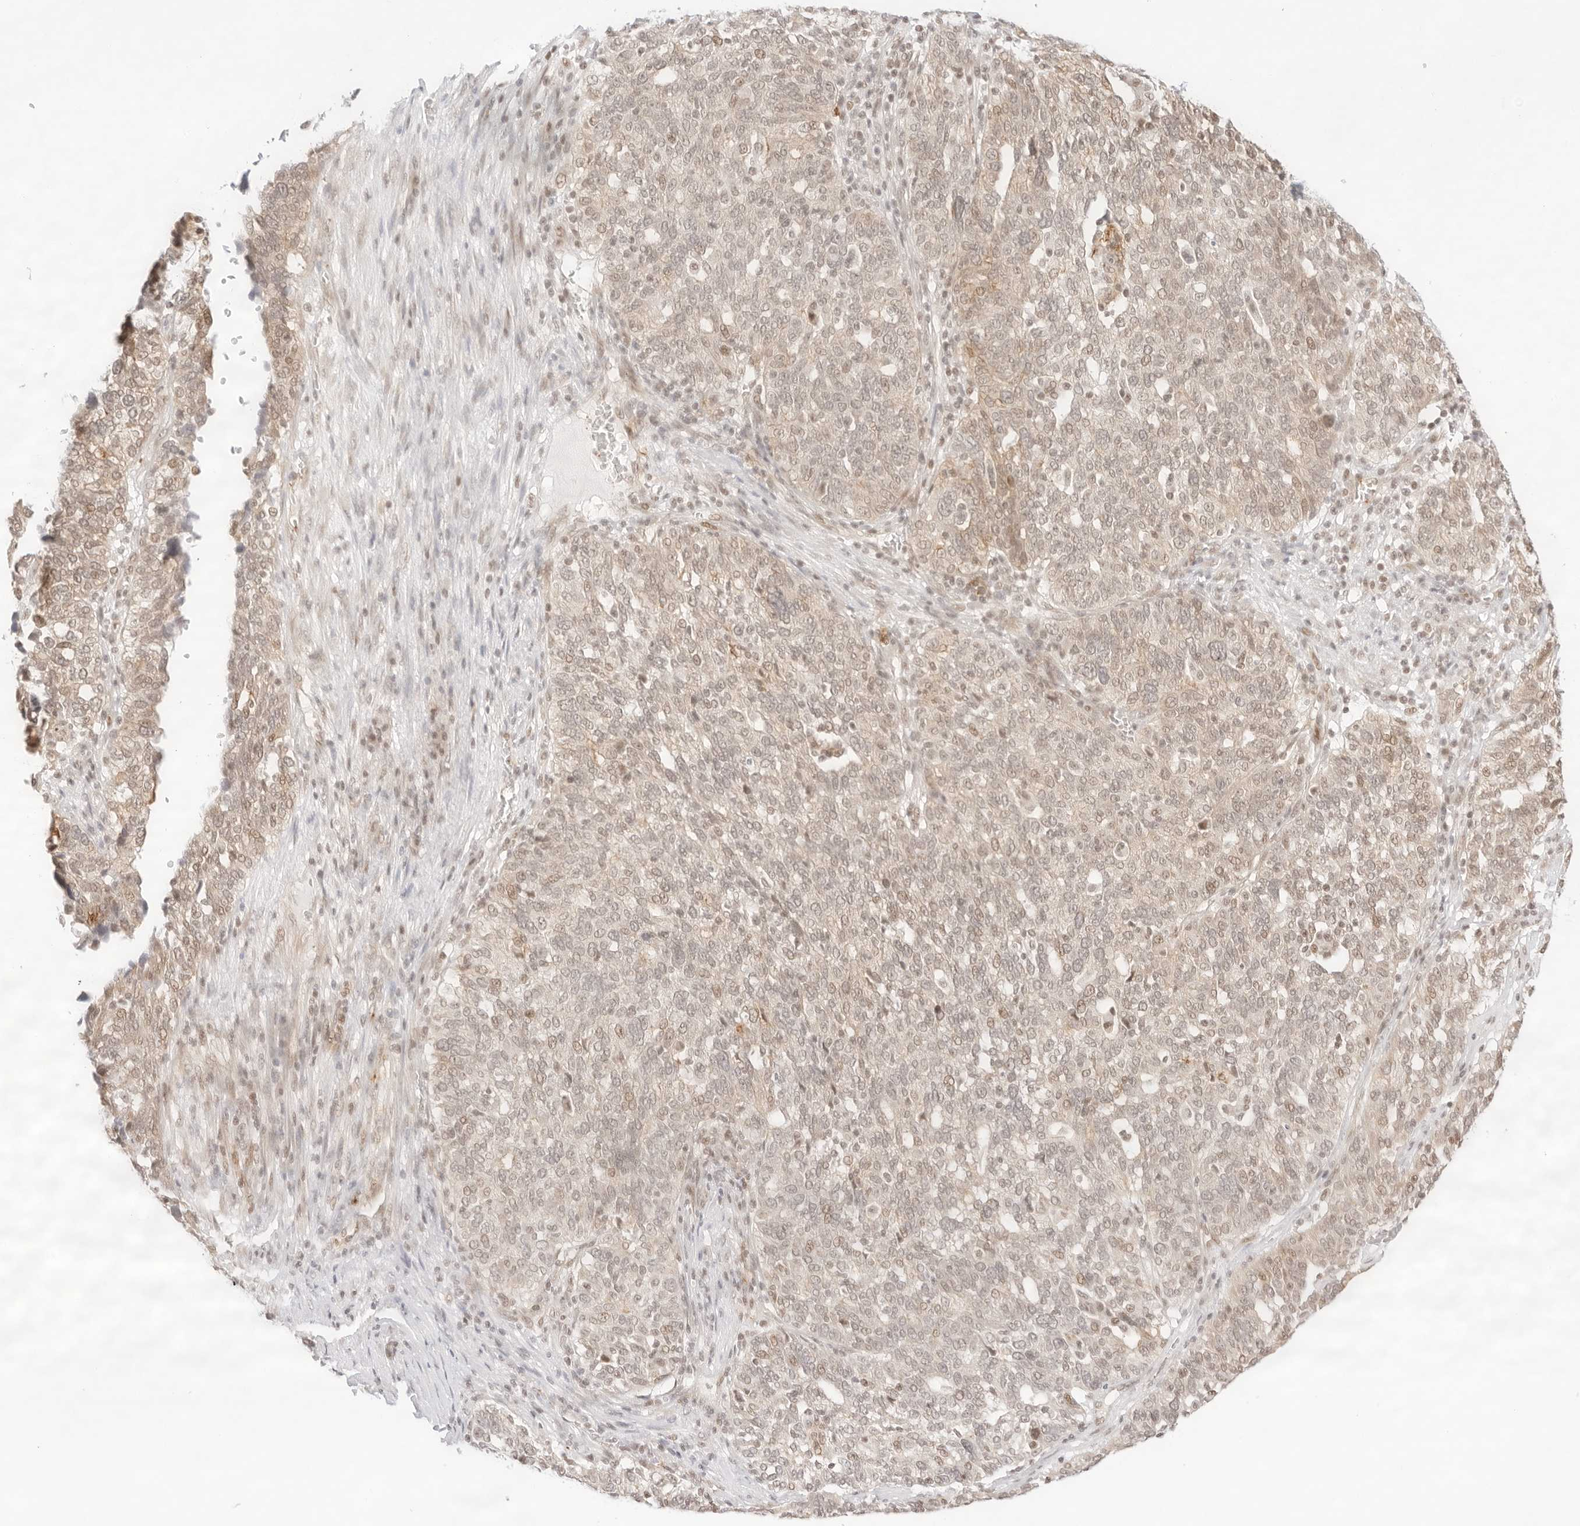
{"staining": {"intensity": "weak", "quantity": ">75%", "location": "cytoplasmic/membranous,nuclear"}, "tissue": "ovarian cancer", "cell_type": "Tumor cells", "image_type": "cancer", "snomed": [{"axis": "morphology", "description": "Cystadenocarcinoma, serous, NOS"}, {"axis": "topography", "description": "Ovary"}], "caption": "This is an image of immunohistochemistry (IHC) staining of ovarian cancer (serous cystadenocarcinoma), which shows weak staining in the cytoplasmic/membranous and nuclear of tumor cells.", "gene": "GNAS", "patient": {"sex": "female", "age": 59}}